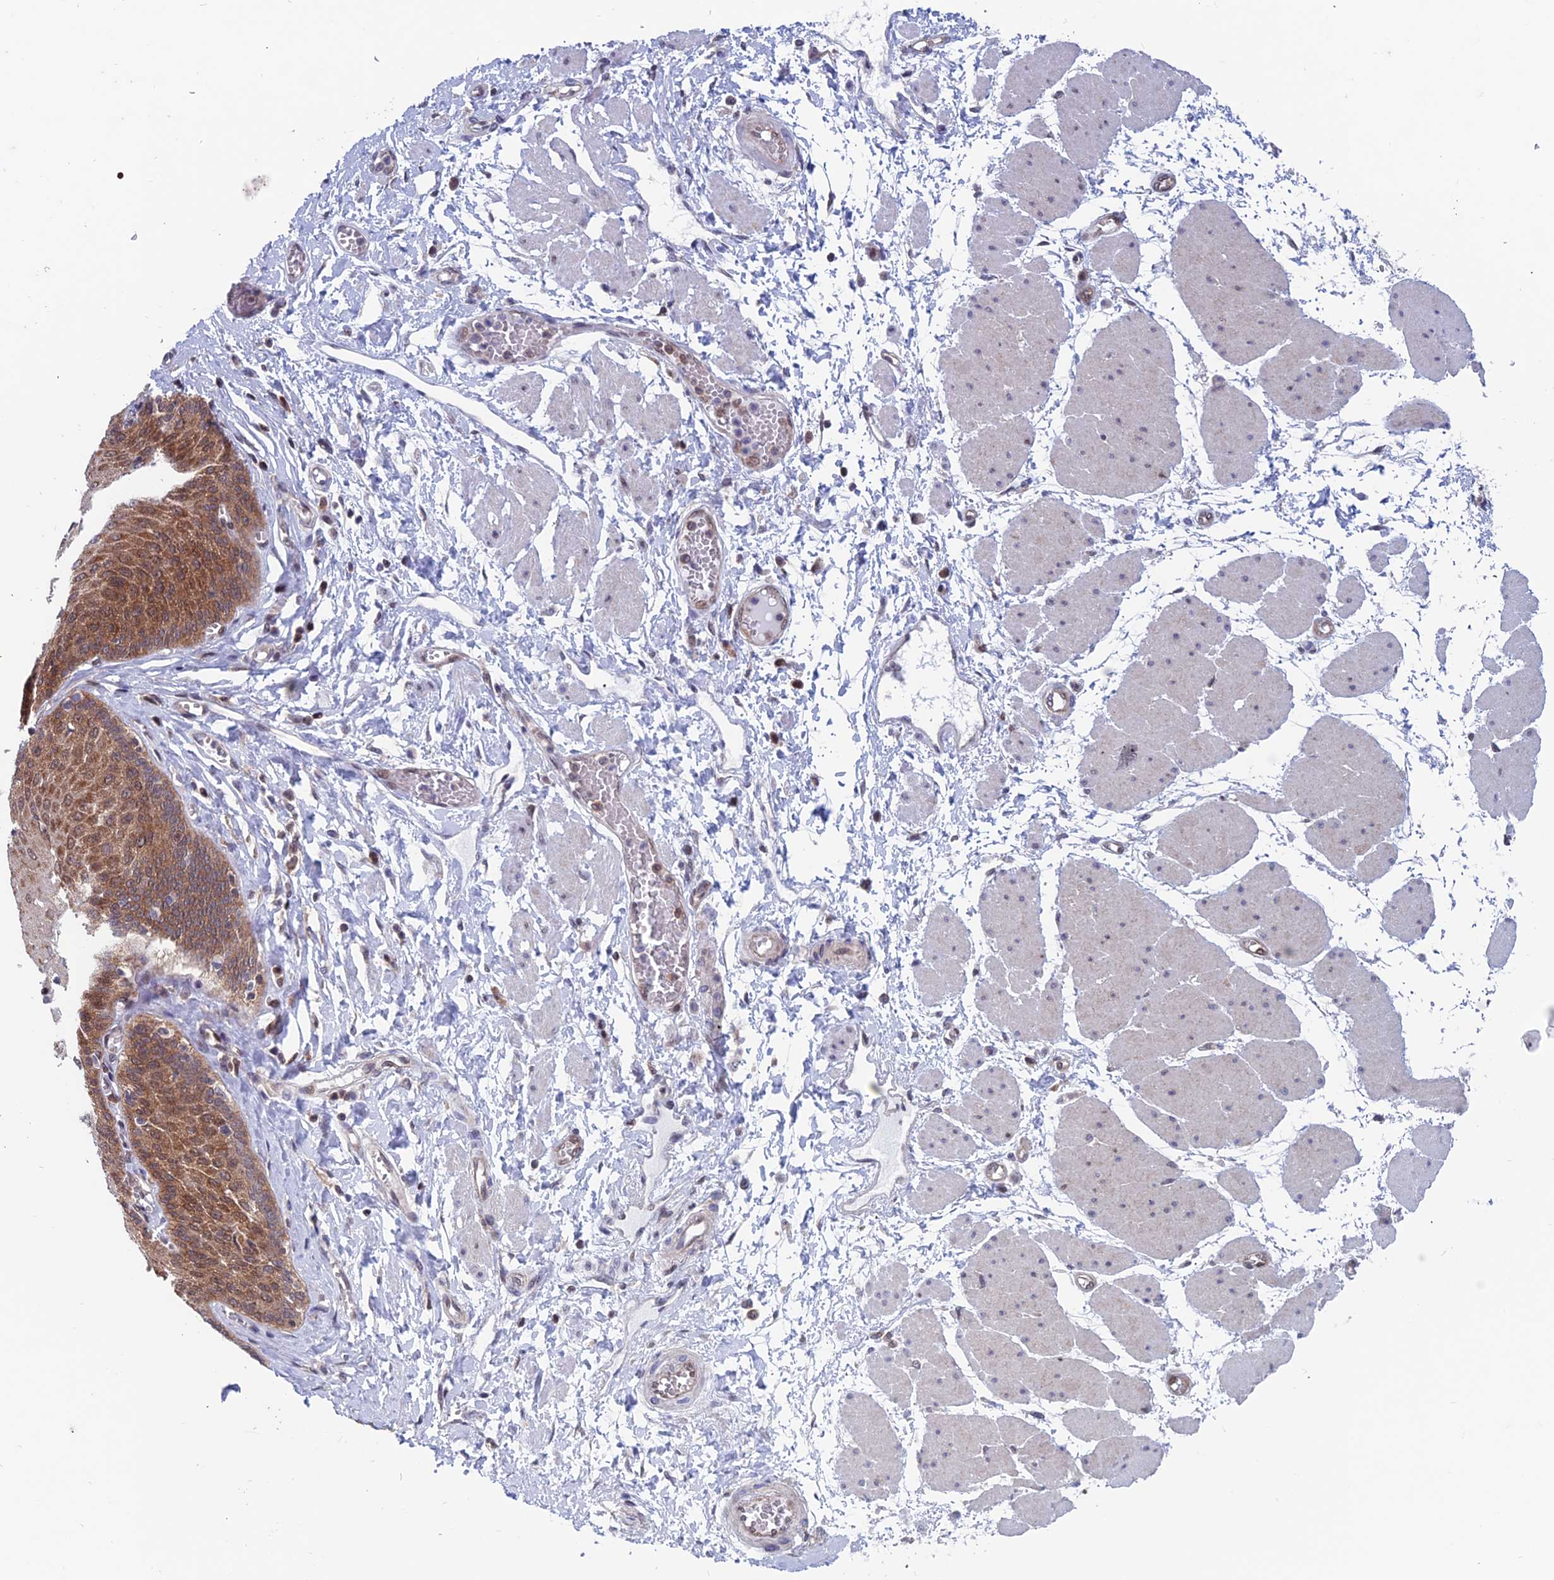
{"staining": {"intensity": "moderate", "quantity": ">75%", "location": "cytoplasmic/membranous"}, "tissue": "esophagus", "cell_type": "Squamous epithelial cells", "image_type": "normal", "snomed": [{"axis": "morphology", "description": "Normal tissue, NOS"}, {"axis": "topography", "description": "Esophagus"}], "caption": "Normal esophagus was stained to show a protein in brown. There is medium levels of moderate cytoplasmic/membranous positivity in about >75% of squamous epithelial cells.", "gene": "IGBP1", "patient": {"sex": "male", "age": 60}}